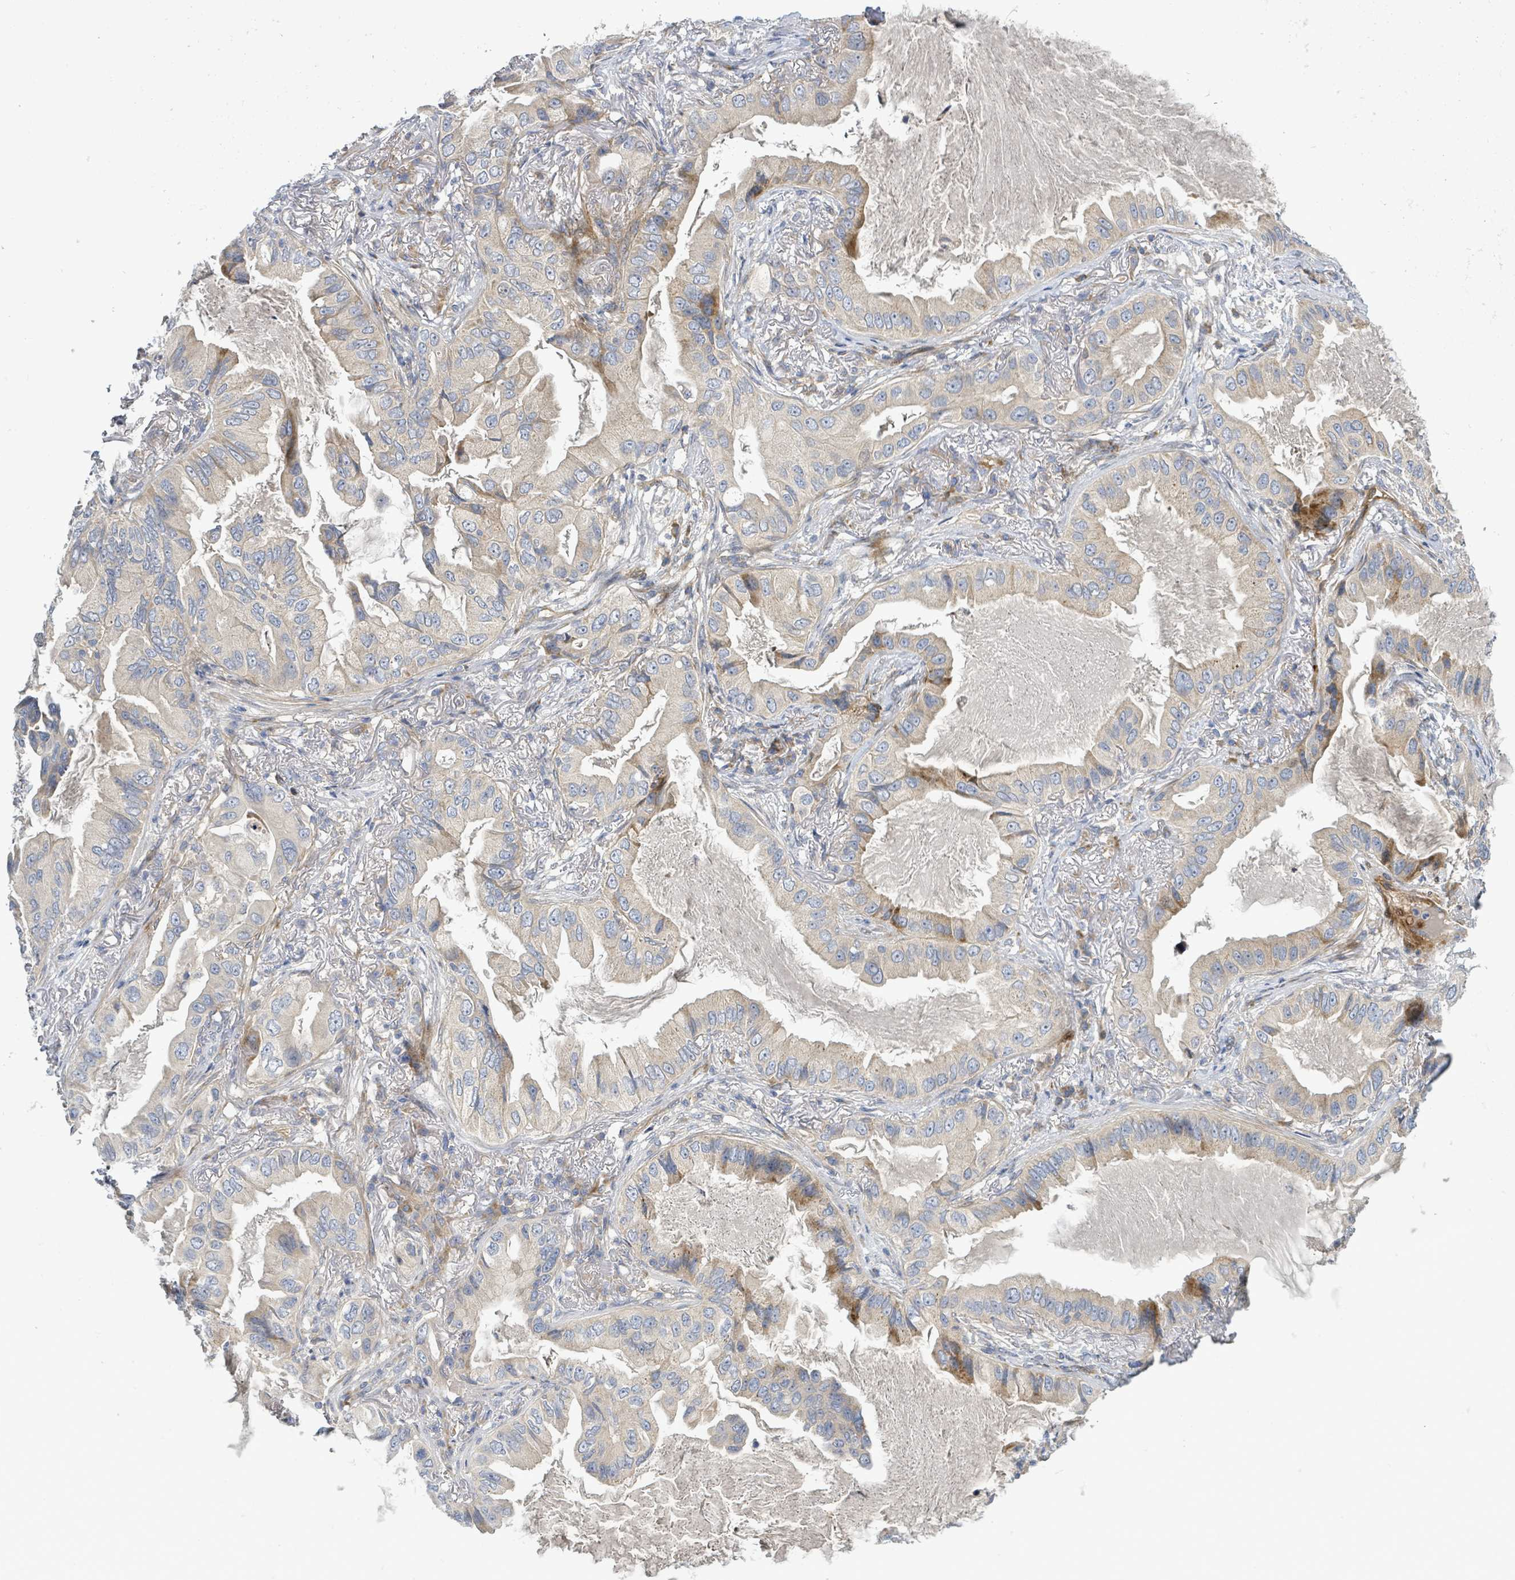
{"staining": {"intensity": "moderate", "quantity": "<25%", "location": "cytoplasmic/membranous"}, "tissue": "lung cancer", "cell_type": "Tumor cells", "image_type": "cancer", "snomed": [{"axis": "morphology", "description": "Adenocarcinoma, NOS"}, {"axis": "topography", "description": "Lung"}], "caption": "Approximately <25% of tumor cells in human adenocarcinoma (lung) display moderate cytoplasmic/membranous protein positivity as visualized by brown immunohistochemical staining.", "gene": "CFAP210", "patient": {"sex": "female", "age": 69}}